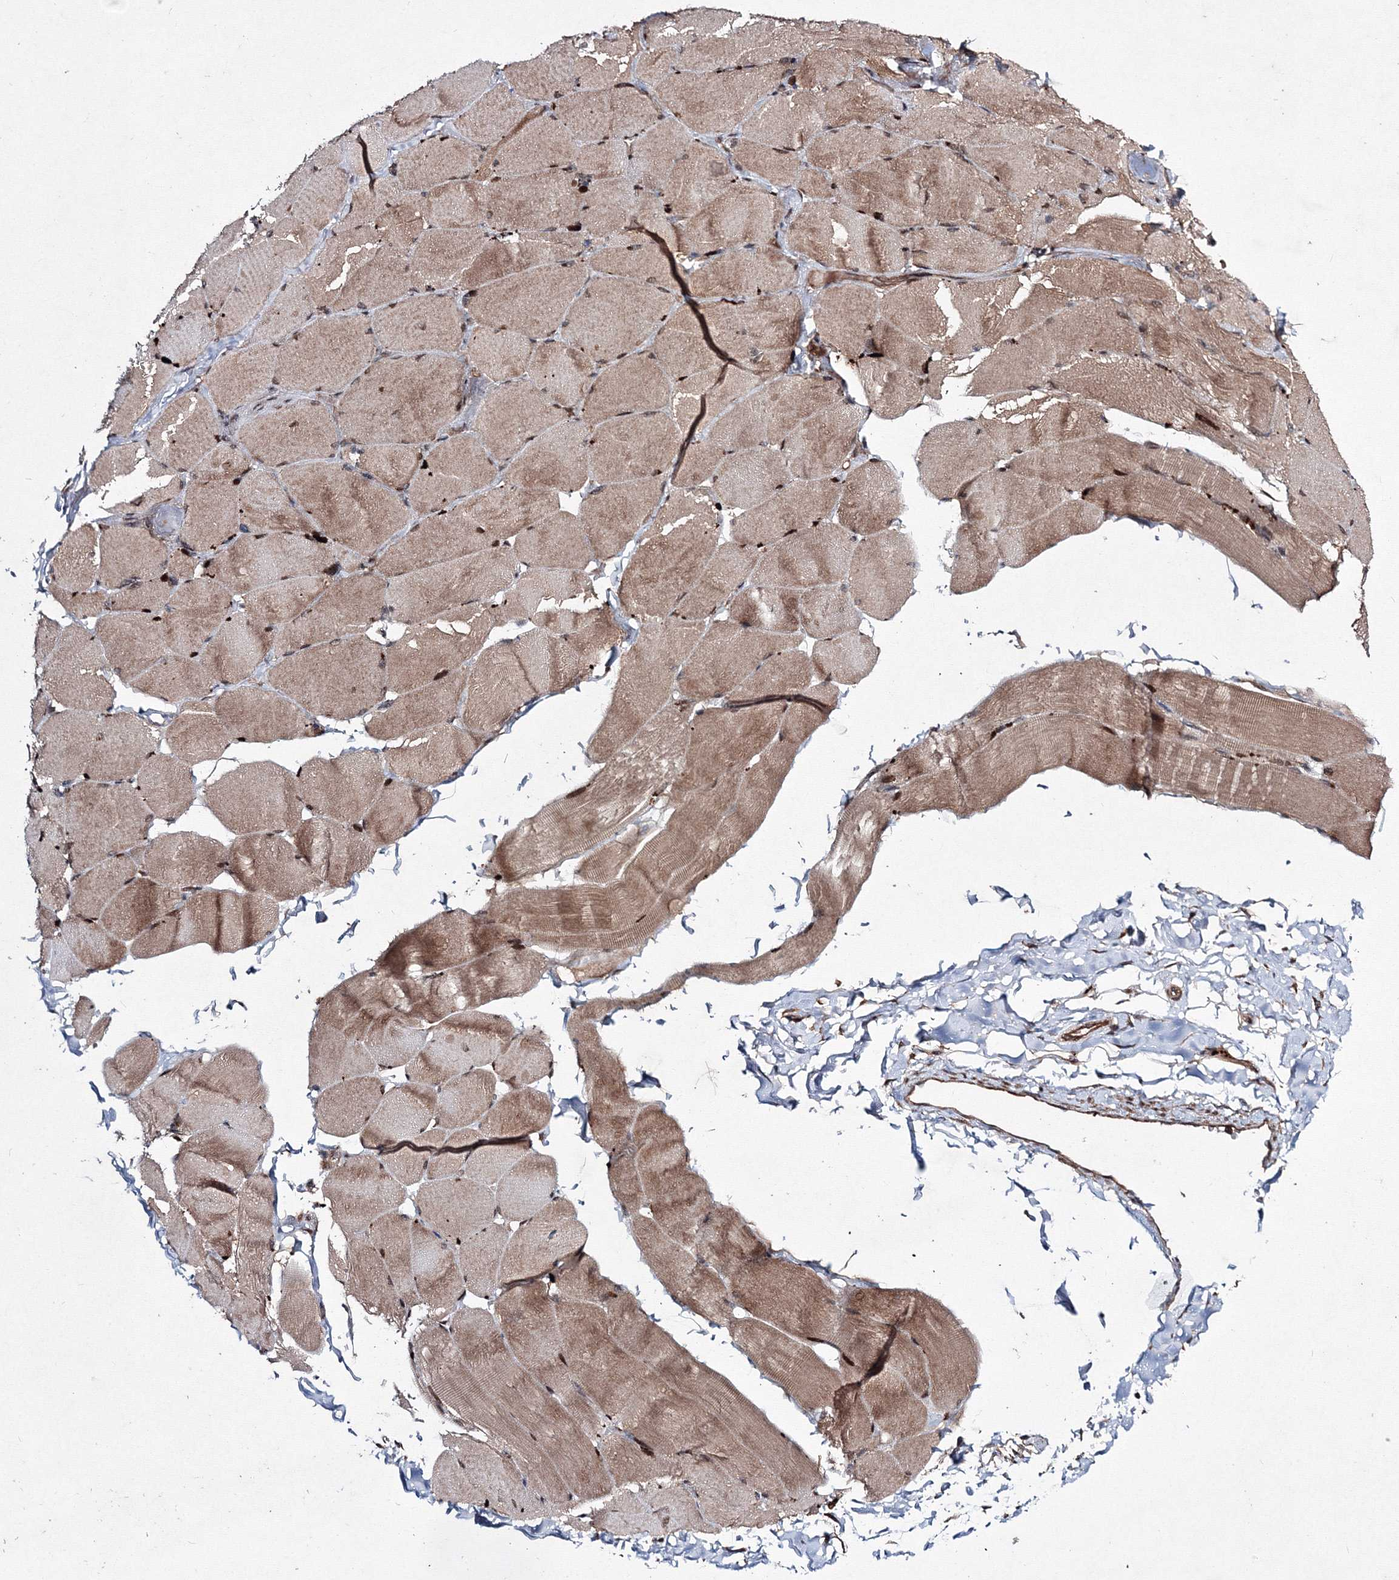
{"staining": {"intensity": "moderate", "quantity": ">75%", "location": "cytoplasmic/membranous,nuclear"}, "tissue": "skeletal muscle", "cell_type": "Myocytes", "image_type": "normal", "snomed": [{"axis": "morphology", "description": "Normal tissue, NOS"}, {"axis": "topography", "description": "Skin"}, {"axis": "topography", "description": "Skeletal muscle"}], "caption": "An immunohistochemistry (IHC) histopathology image of benign tissue is shown. Protein staining in brown shows moderate cytoplasmic/membranous,nuclear positivity in skeletal muscle within myocytes.", "gene": "RANBP3L", "patient": {"sex": "male", "age": 83}}